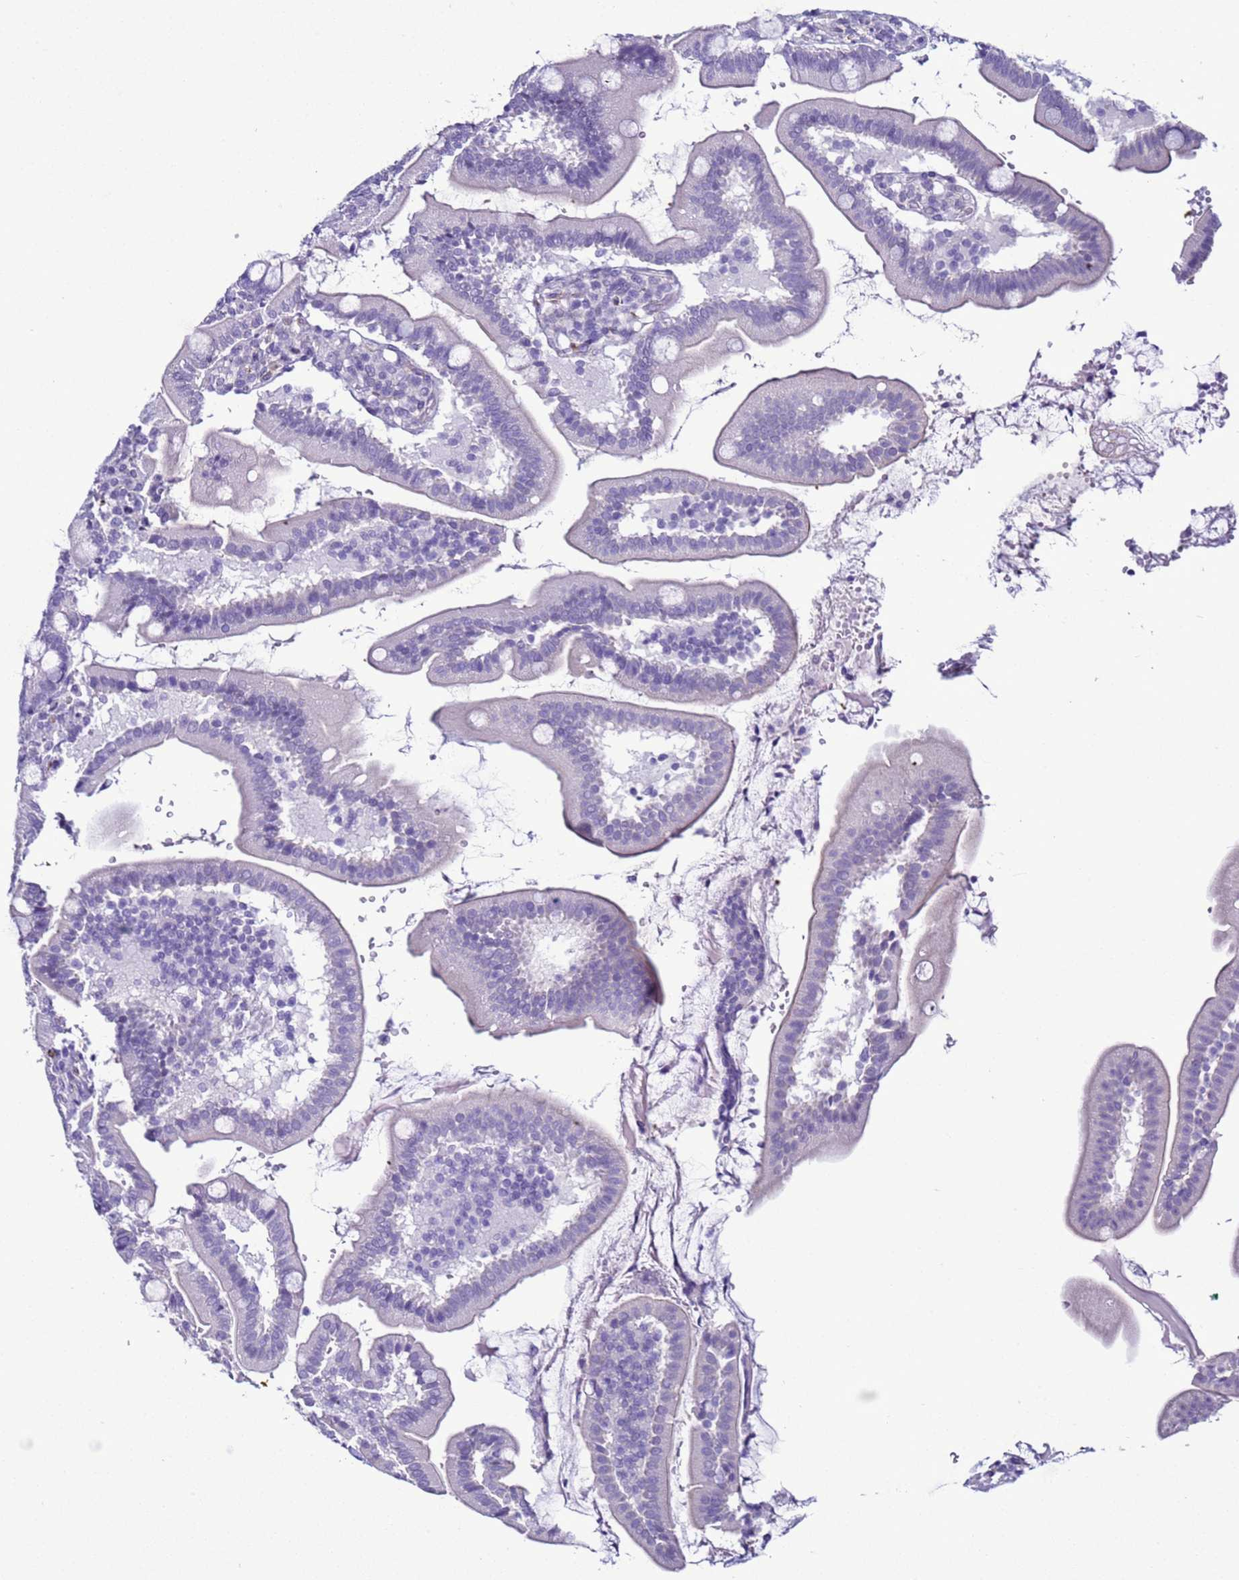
{"staining": {"intensity": "negative", "quantity": "none", "location": "none"}, "tissue": "duodenum", "cell_type": "Glandular cells", "image_type": "normal", "snomed": [{"axis": "morphology", "description": "Normal tissue, NOS"}, {"axis": "topography", "description": "Duodenum"}], "caption": "This is an immunohistochemistry (IHC) micrograph of unremarkable duodenum. There is no staining in glandular cells.", "gene": "LRRC10B", "patient": {"sex": "female", "age": 67}}